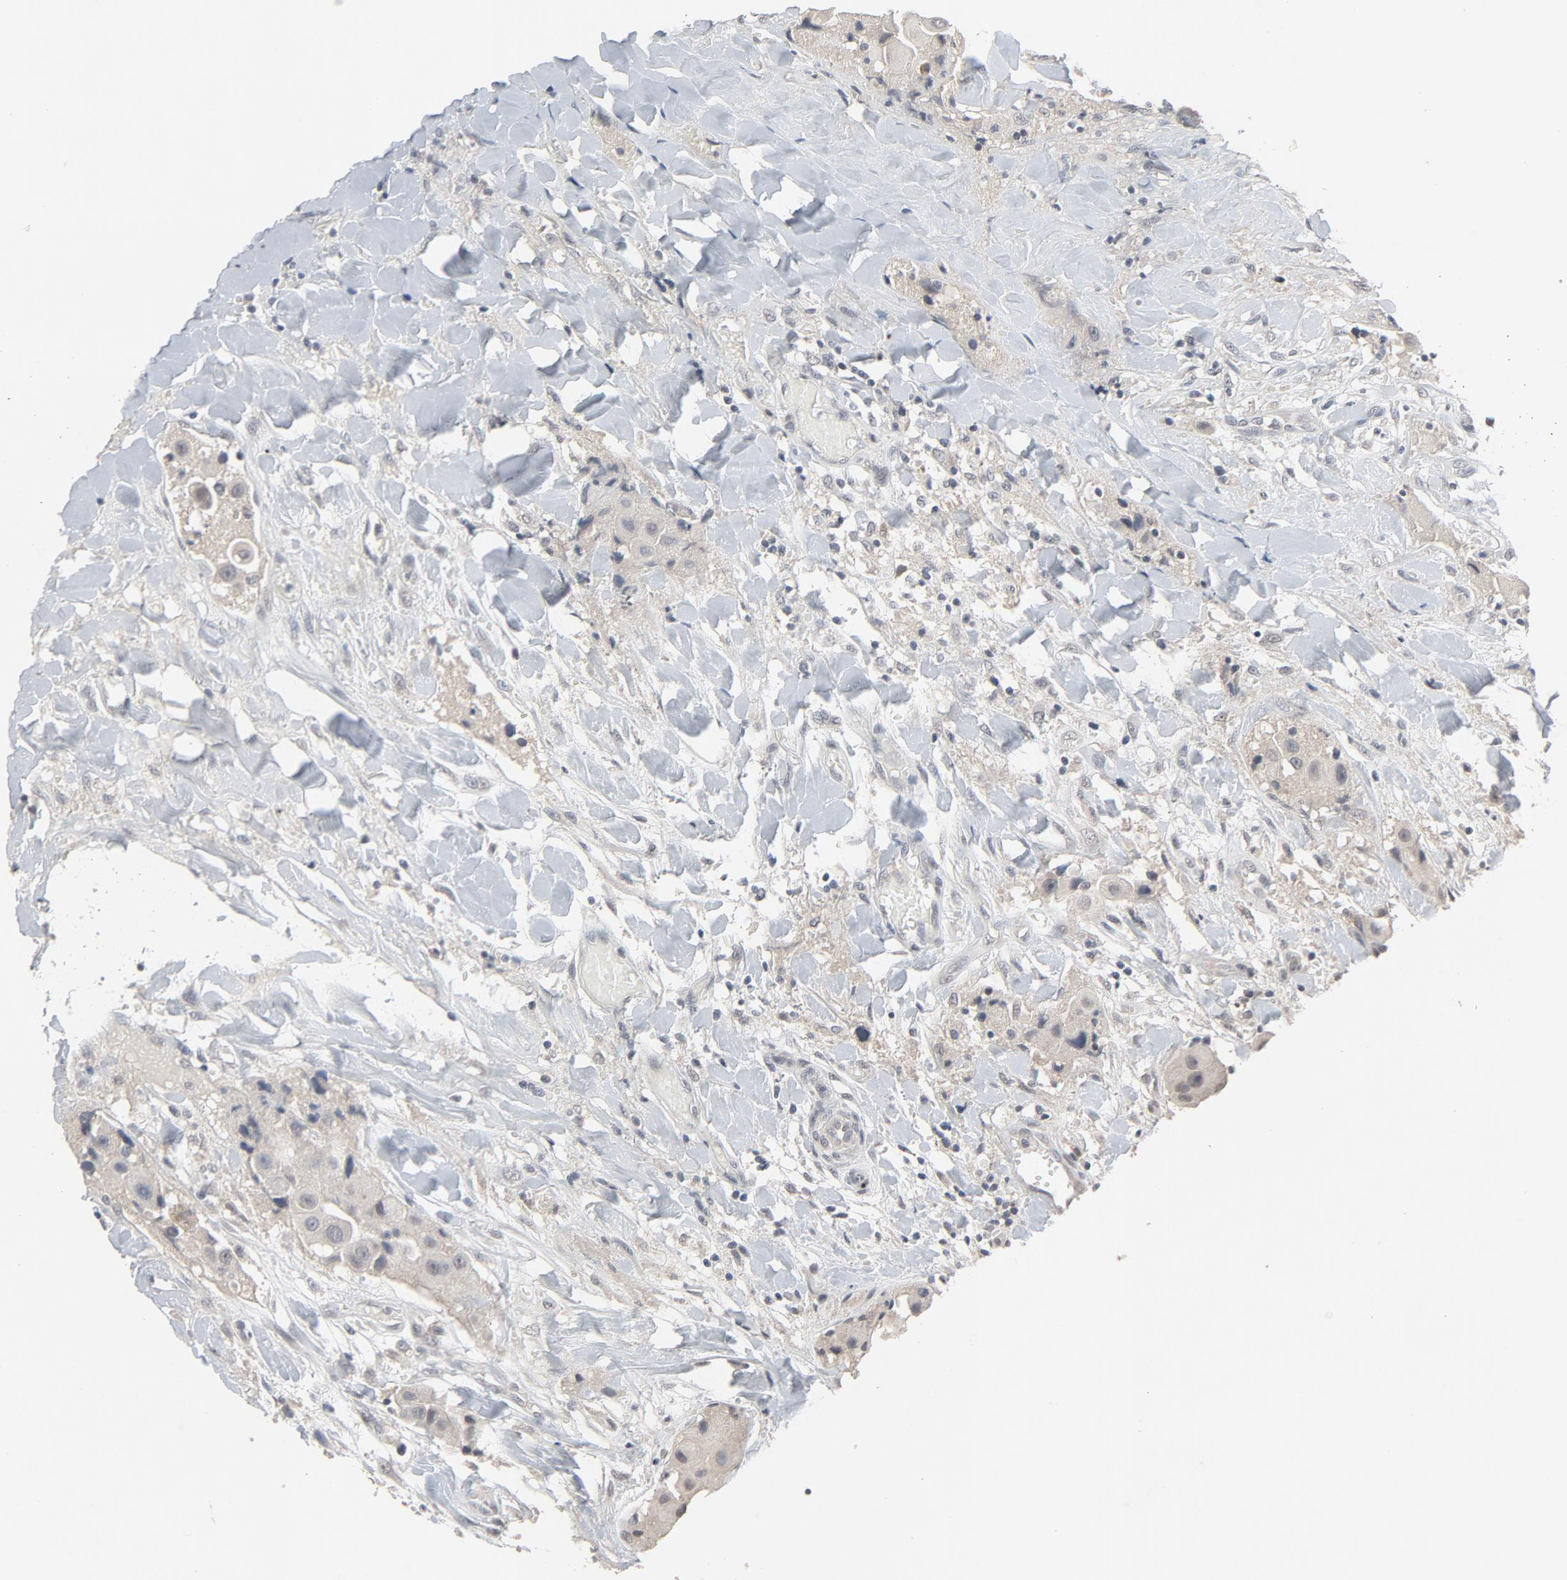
{"staining": {"intensity": "weak", "quantity": "25%-75%", "location": "cytoplasmic/membranous"}, "tissue": "head and neck cancer", "cell_type": "Tumor cells", "image_type": "cancer", "snomed": [{"axis": "morphology", "description": "Normal tissue, NOS"}, {"axis": "morphology", "description": "Adenocarcinoma, NOS"}, {"axis": "topography", "description": "Salivary gland"}, {"axis": "topography", "description": "Head-Neck"}], "caption": "Immunohistochemical staining of human head and neck cancer (adenocarcinoma) demonstrates low levels of weak cytoplasmic/membranous staining in about 25%-75% of tumor cells.", "gene": "MT3", "patient": {"sex": "male", "age": 80}}